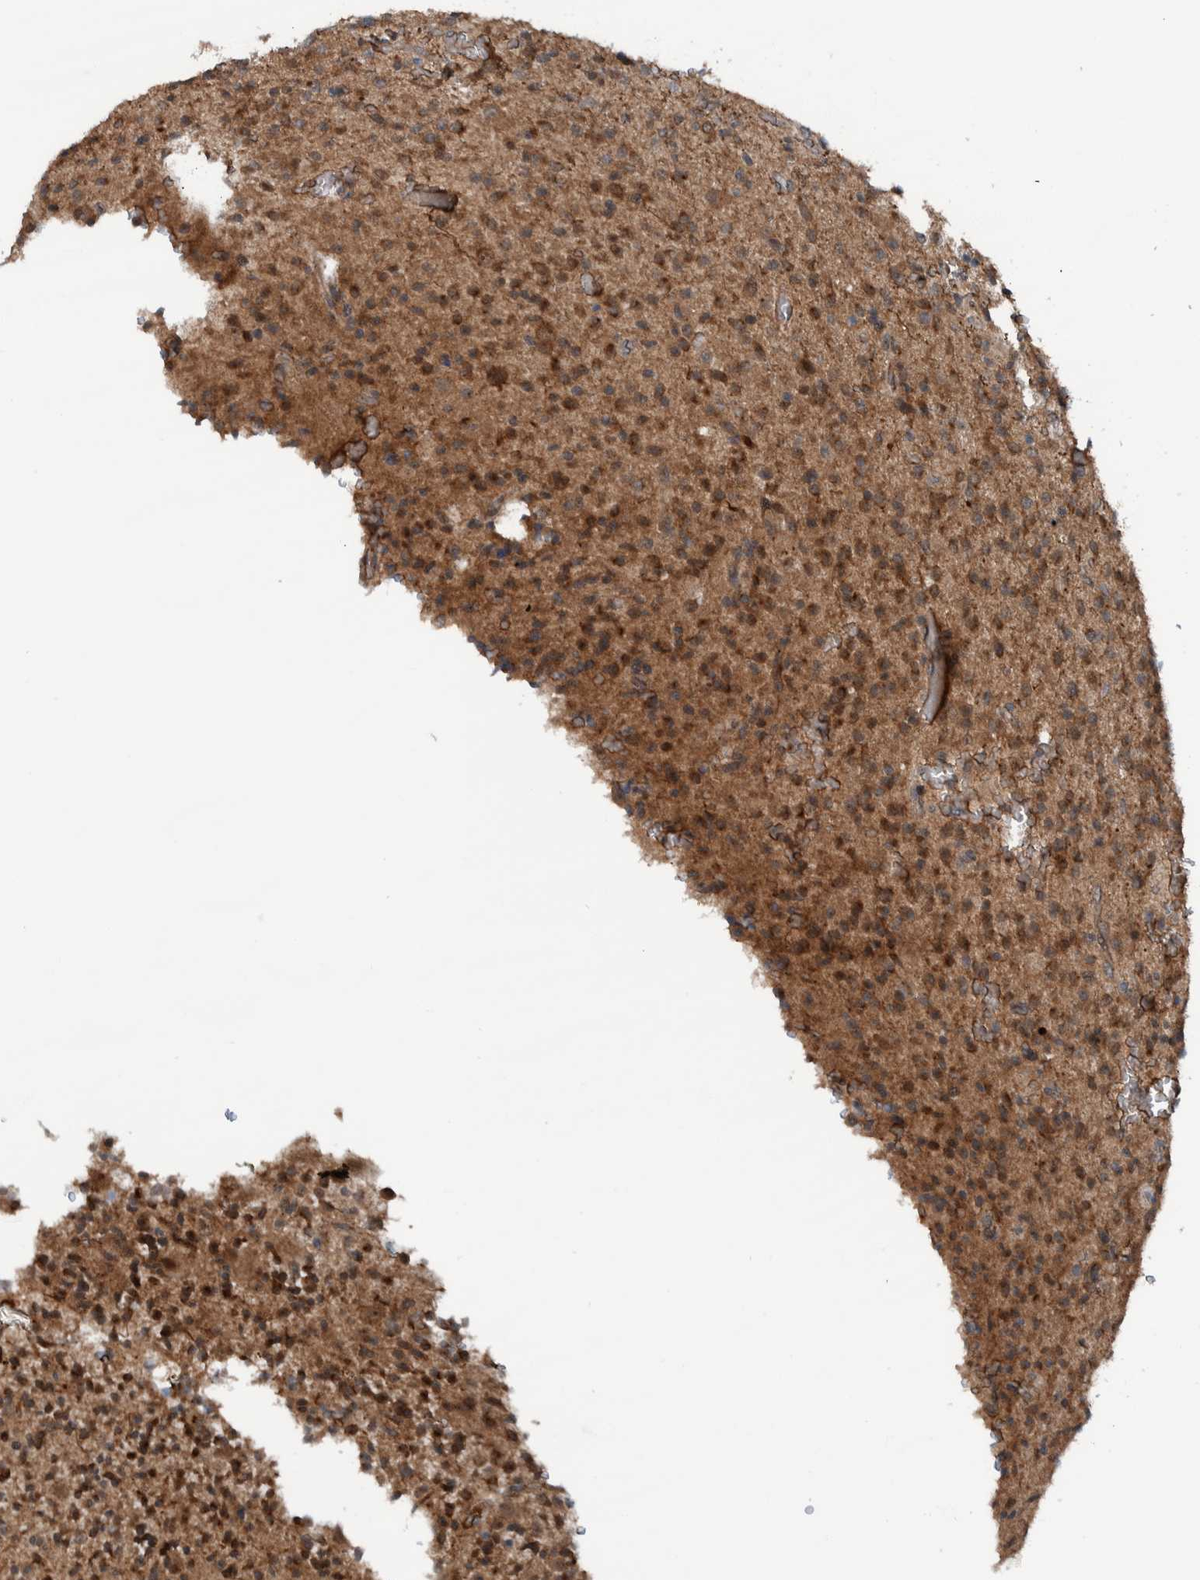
{"staining": {"intensity": "moderate", "quantity": ">75%", "location": "cytoplasmic/membranous"}, "tissue": "glioma", "cell_type": "Tumor cells", "image_type": "cancer", "snomed": [{"axis": "morphology", "description": "Glioma, malignant, High grade"}, {"axis": "topography", "description": "Brain"}], "caption": "A photomicrograph of high-grade glioma (malignant) stained for a protein displays moderate cytoplasmic/membranous brown staining in tumor cells.", "gene": "CUEDC1", "patient": {"sex": "male", "age": 34}}